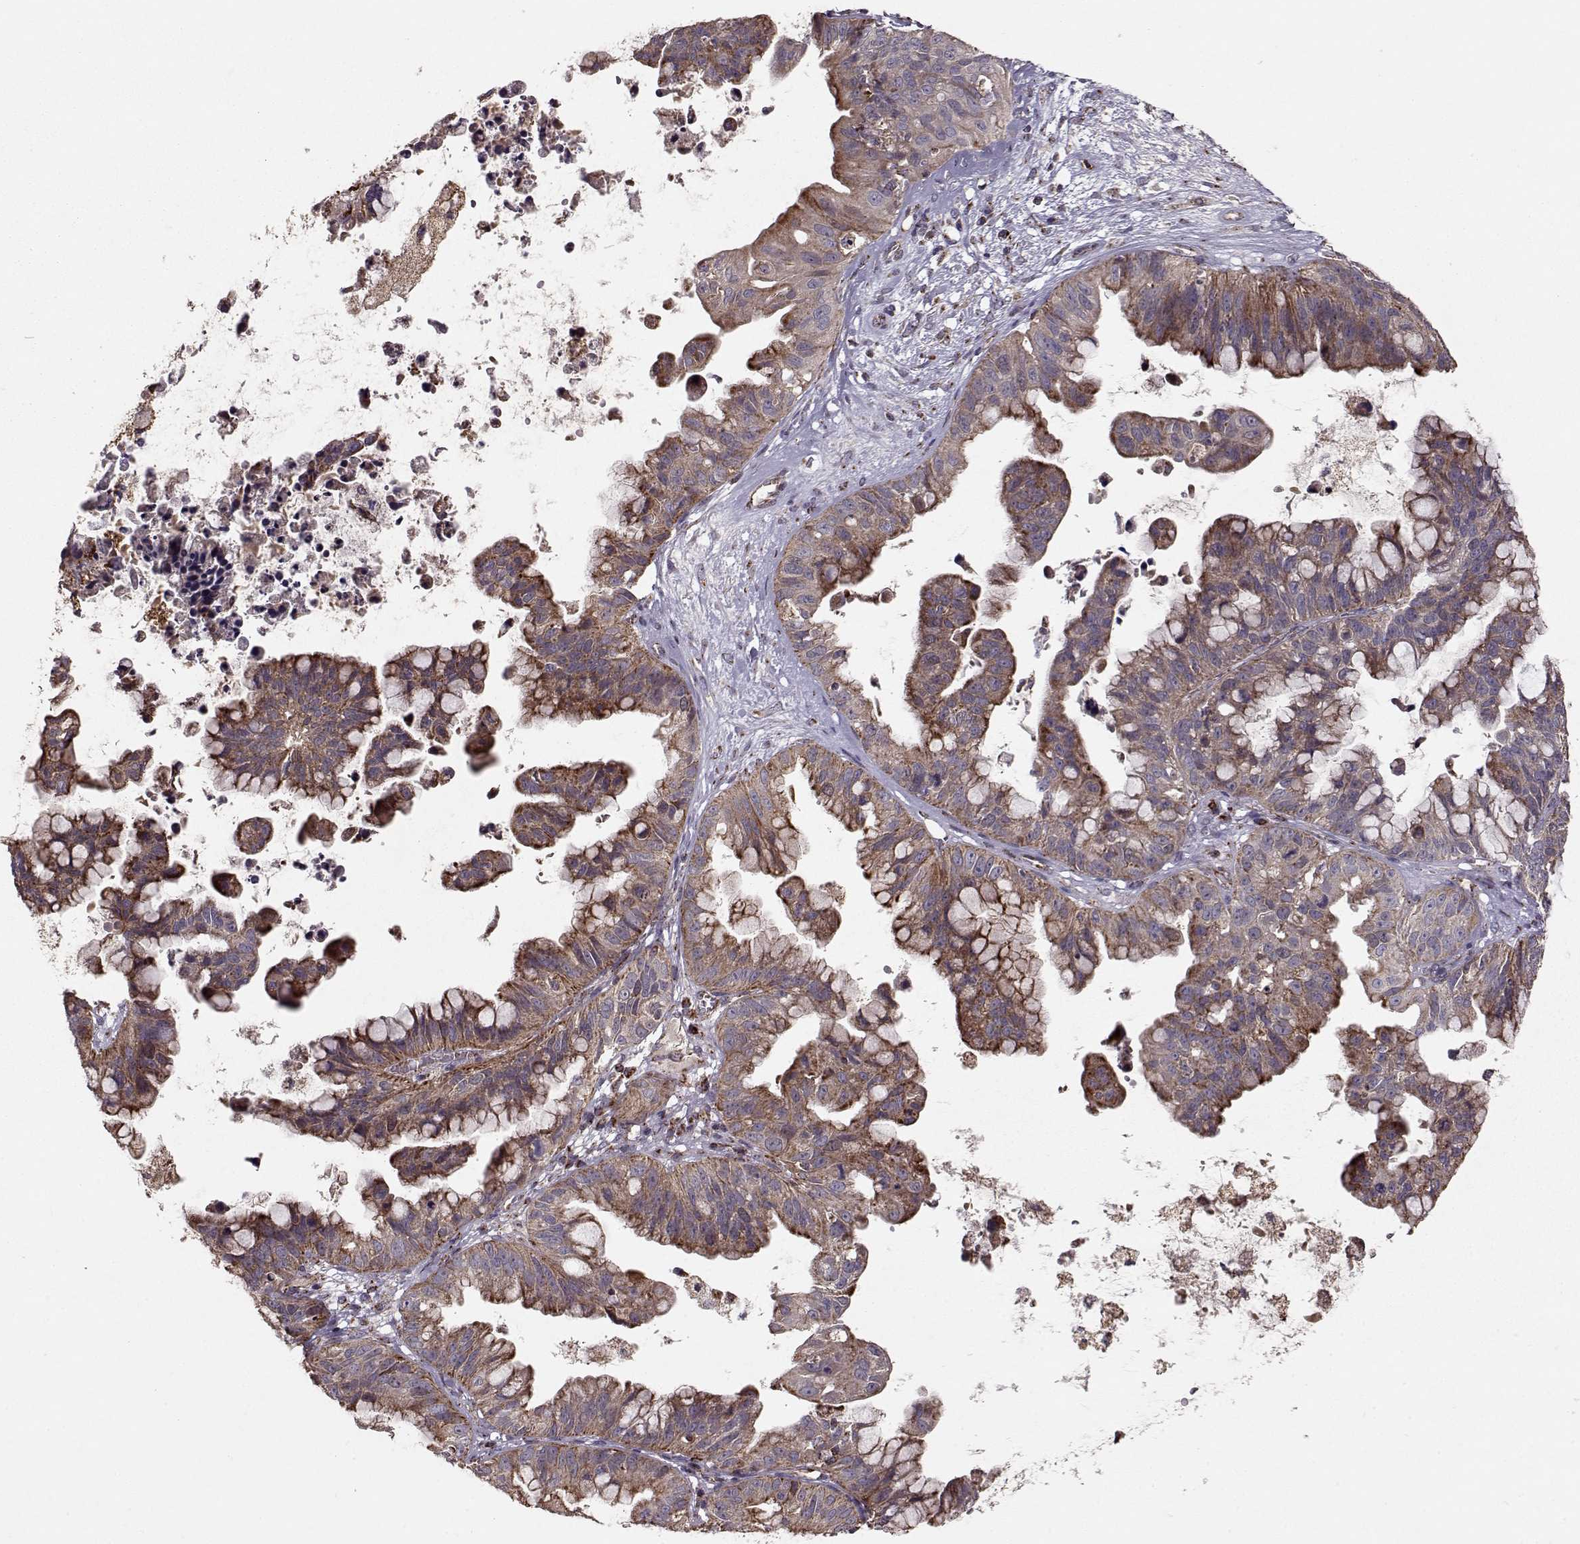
{"staining": {"intensity": "moderate", "quantity": ">75%", "location": "cytoplasmic/membranous"}, "tissue": "ovarian cancer", "cell_type": "Tumor cells", "image_type": "cancer", "snomed": [{"axis": "morphology", "description": "Cystadenocarcinoma, mucinous, NOS"}, {"axis": "topography", "description": "Ovary"}], "caption": "Human ovarian mucinous cystadenocarcinoma stained with a protein marker displays moderate staining in tumor cells.", "gene": "CMTM3", "patient": {"sex": "female", "age": 76}}